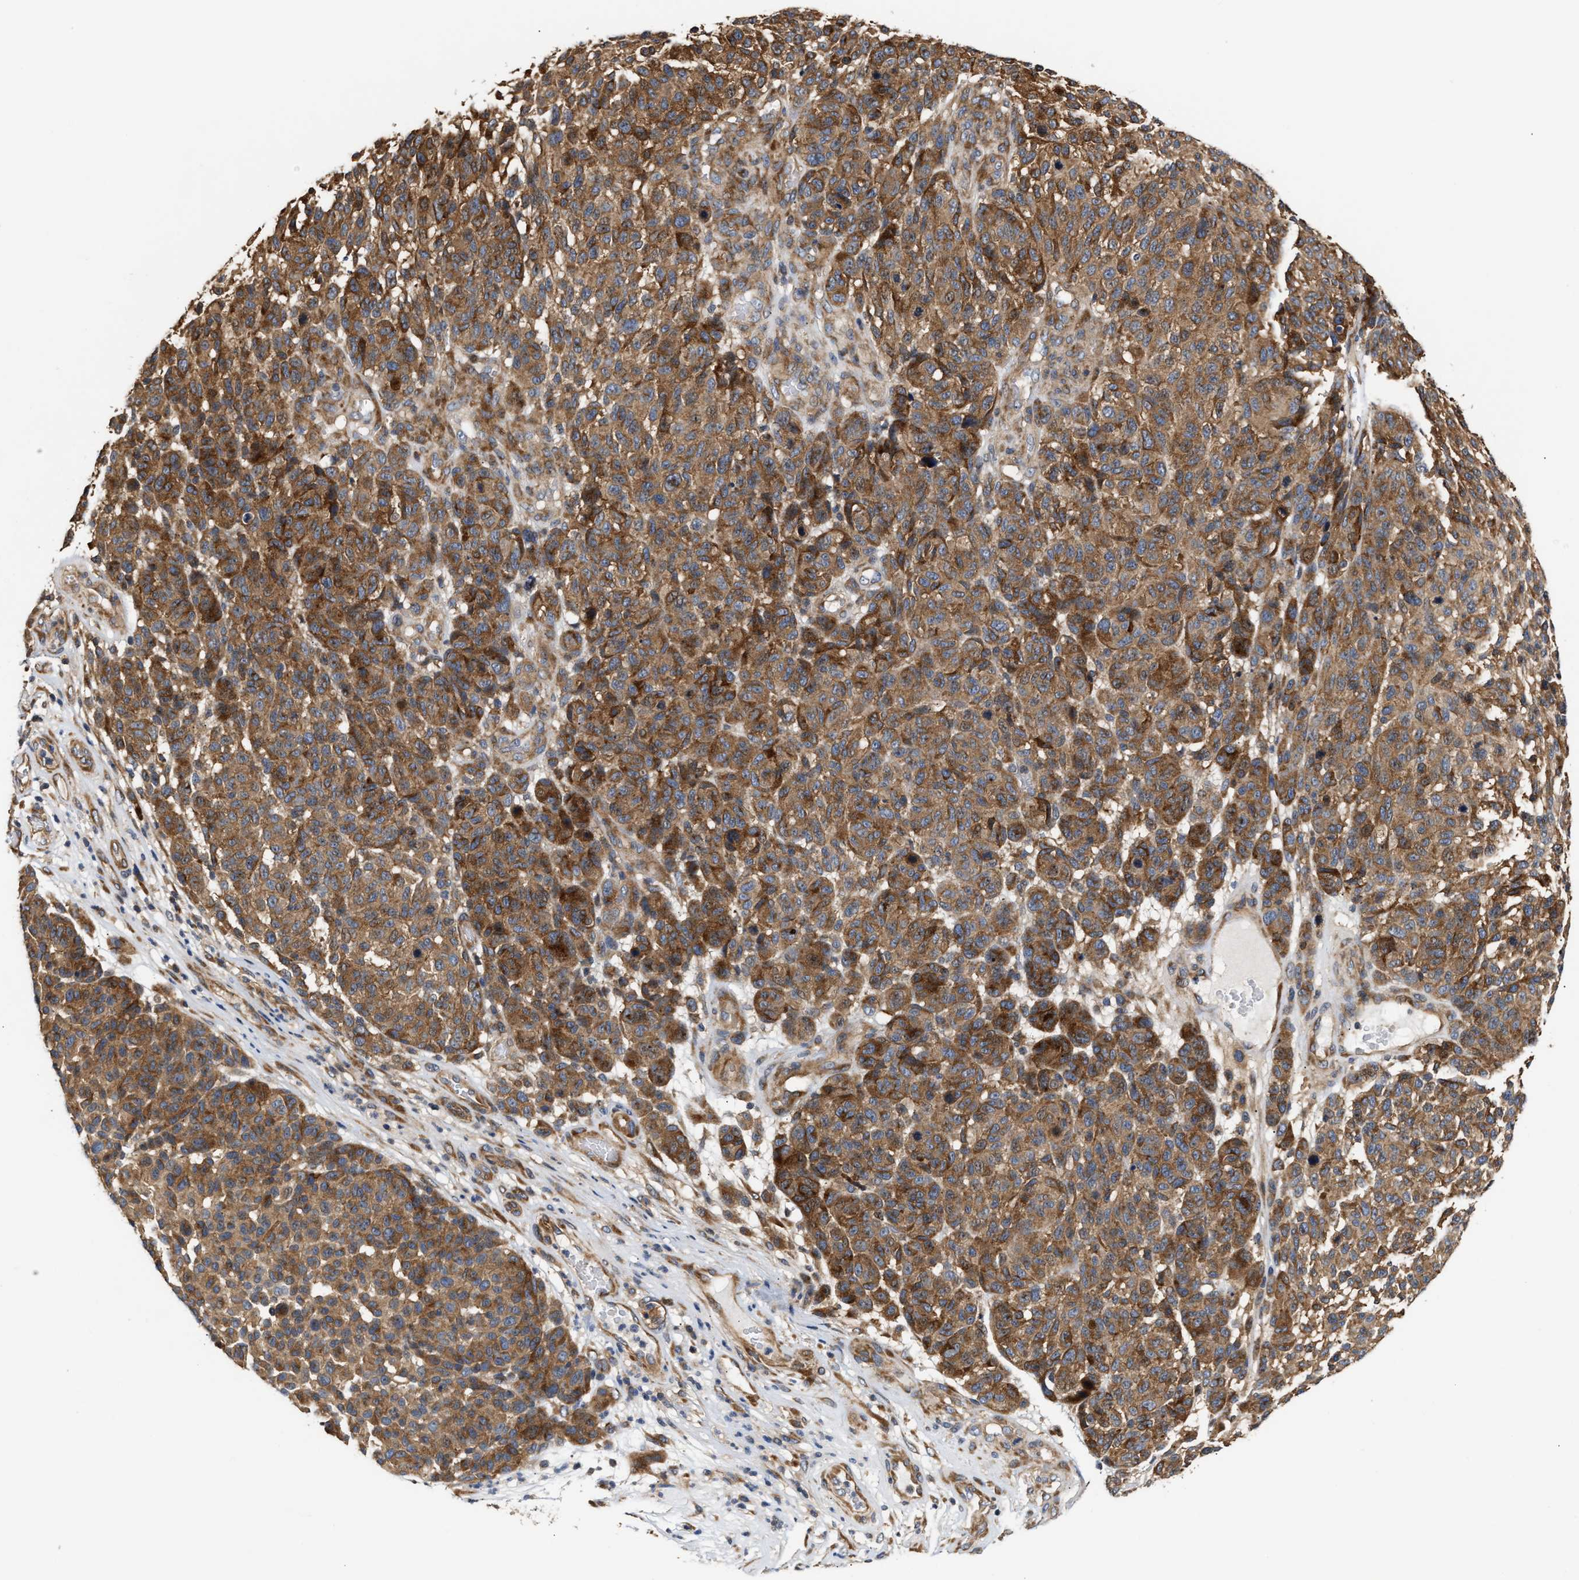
{"staining": {"intensity": "moderate", "quantity": ">75%", "location": "cytoplasmic/membranous"}, "tissue": "melanoma", "cell_type": "Tumor cells", "image_type": "cancer", "snomed": [{"axis": "morphology", "description": "Malignant melanoma, NOS"}, {"axis": "topography", "description": "Skin"}], "caption": "A high-resolution histopathology image shows immunohistochemistry staining of malignant melanoma, which reveals moderate cytoplasmic/membranous expression in approximately >75% of tumor cells.", "gene": "CLIP2", "patient": {"sex": "male", "age": 59}}